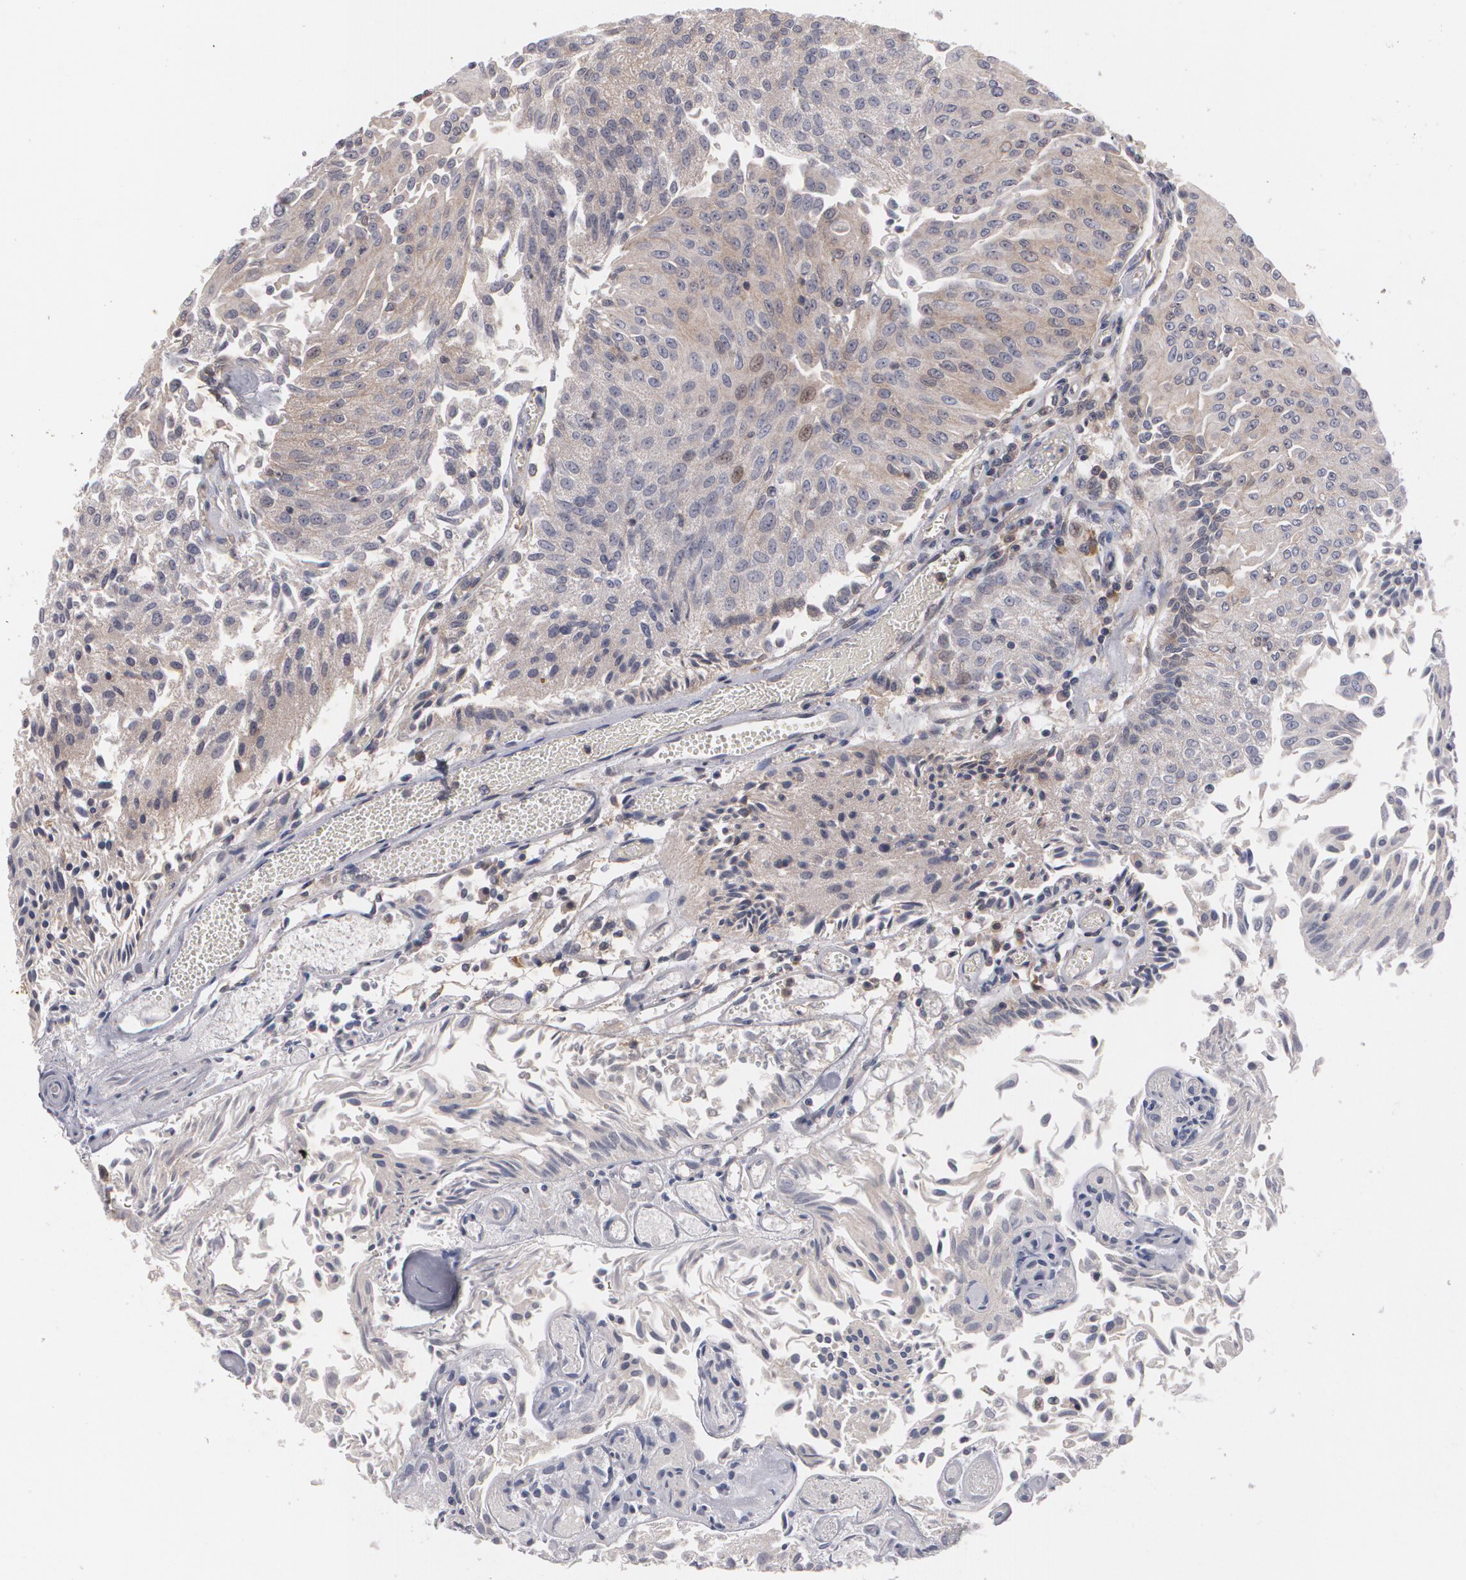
{"staining": {"intensity": "weak", "quantity": "<25%", "location": "cytoplasmic/membranous"}, "tissue": "urothelial cancer", "cell_type": "Tumor cells", "image_type": "cancer", "snomed": [{"axis": "morphology", "description": "Urothelial carcinoma, Low grade"}, {"axis": "topography", "description": "Urinary bladder"}], "caption": "DAB (3,3'-diaminobenzidine) immunohistochemical staining of human urothelial cancer demonstrates no significant staining in tumor cells. The staining was performed using DAB to visualize the protein expression in brown, while the nuclei were stained in blue with hematoxylin (Magnification: 20x).", "gene": "HTT", "patient": {"sex": "male", "age": 86}}